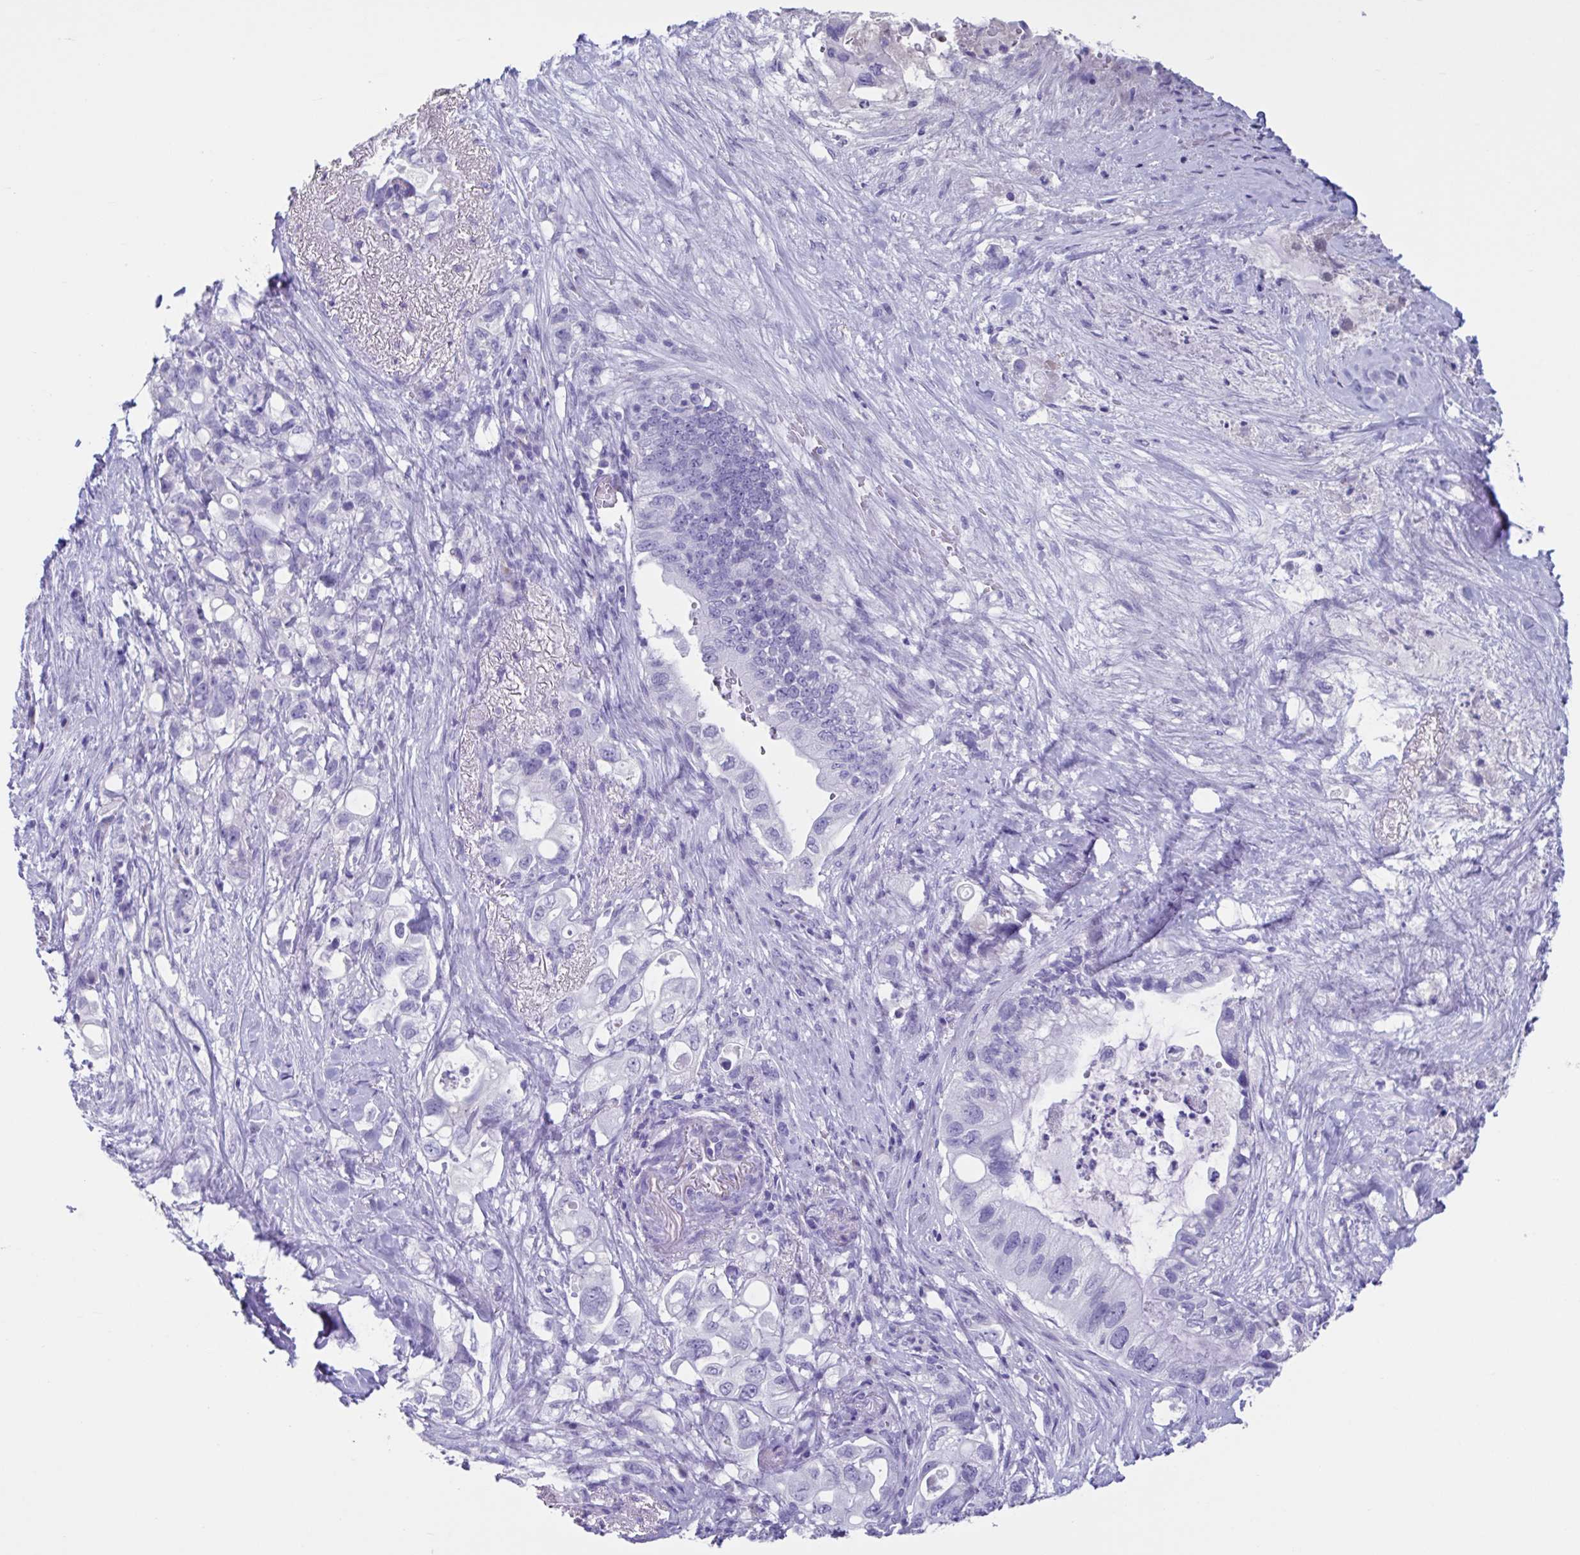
{"staining": {"intensity": "negative", "quantity": "none", "location": "none"}, "tissue": "pancreatic cancer", "cell_type": "Tumor cells", "image_type": "cancer", "snomed": [{"axis": "morphology", "description": "Adenocarcinoma, NOS"}, {"axis": "topography", "description": "Pancreas"}], "caption": "The image demonstrates no staining of tumor cells in pancreatic cancer (adenocarcinoma).", "gene": "USP35", "patient": {"sex": "female", "age": 72}}